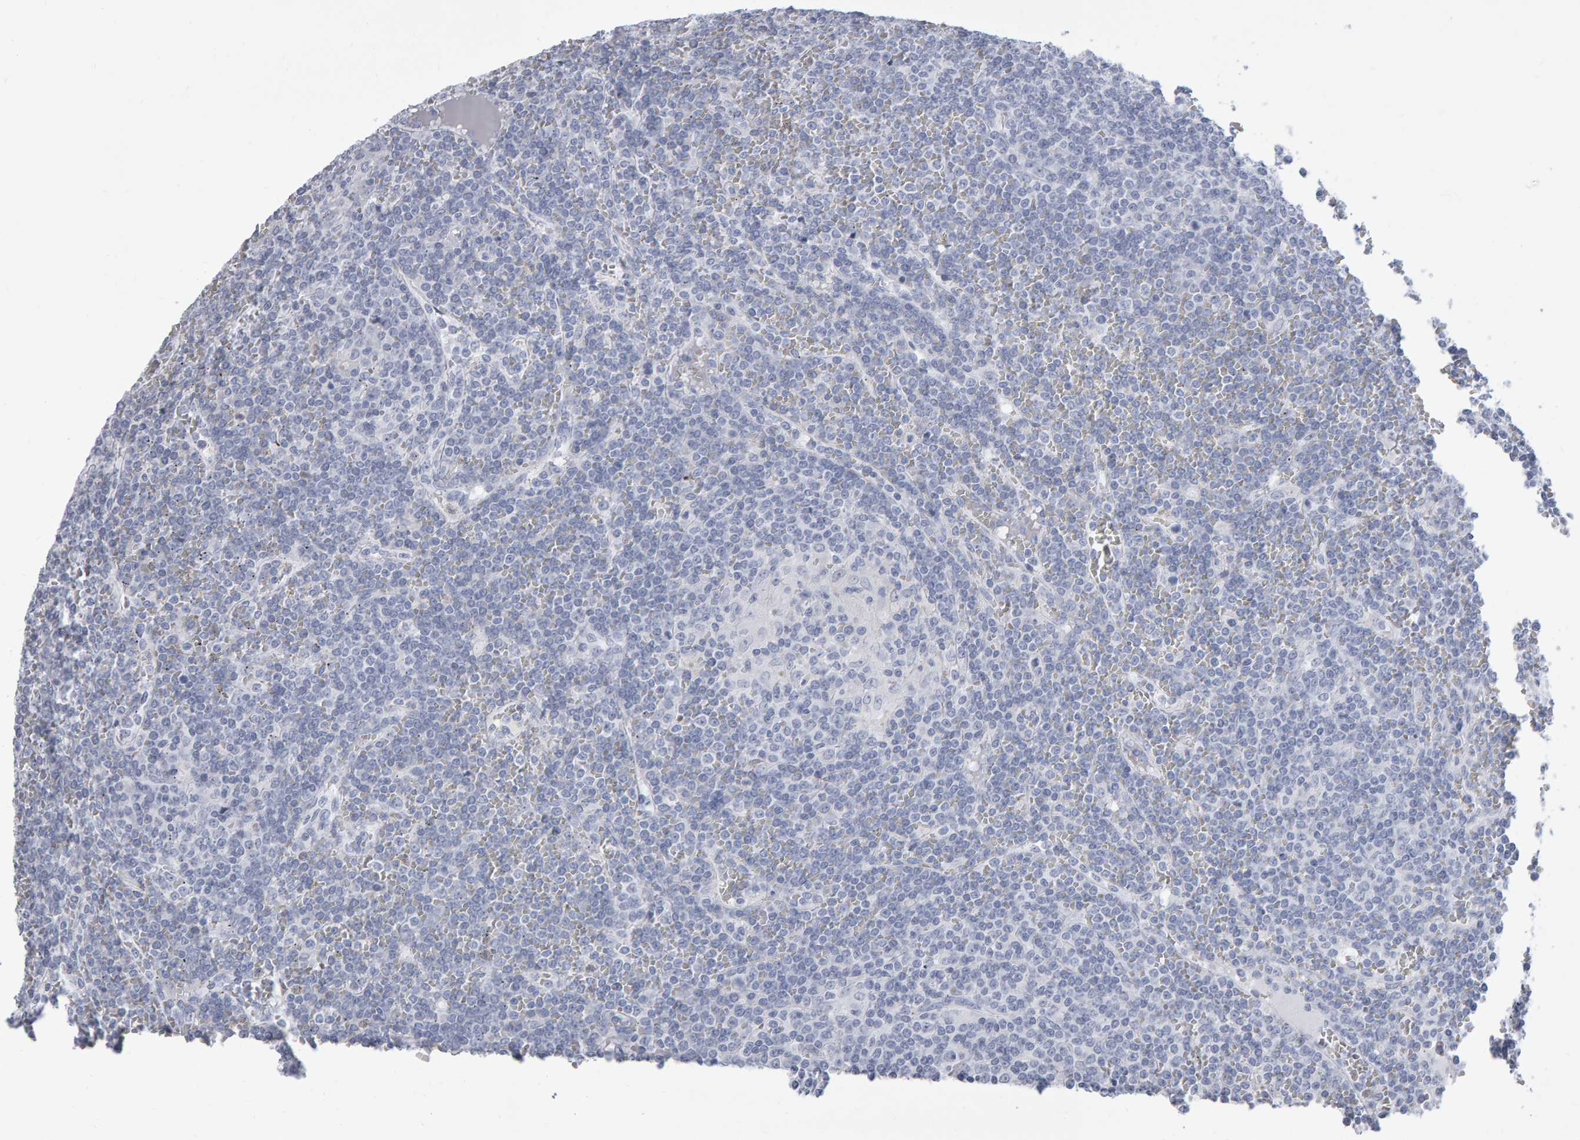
{"staining": {"intensity": "negative", "quantity": "none", "location": "none"}, "tissue": "lymphoma", "cell_type": "Tumor cells", "image_type": "cancer", "snomed": [{"axis": "morphology", "description": "Malignant lymphoma, non-Hodgkin's type, Low grade"}, {"axis": "topography", "description": "Spleen"}], "caption": "A photomicrograph of human lymphoma is negative for staining in tumor cells.", "gene": "NCDN", "patient": {"sex": "female", "age": 19}}